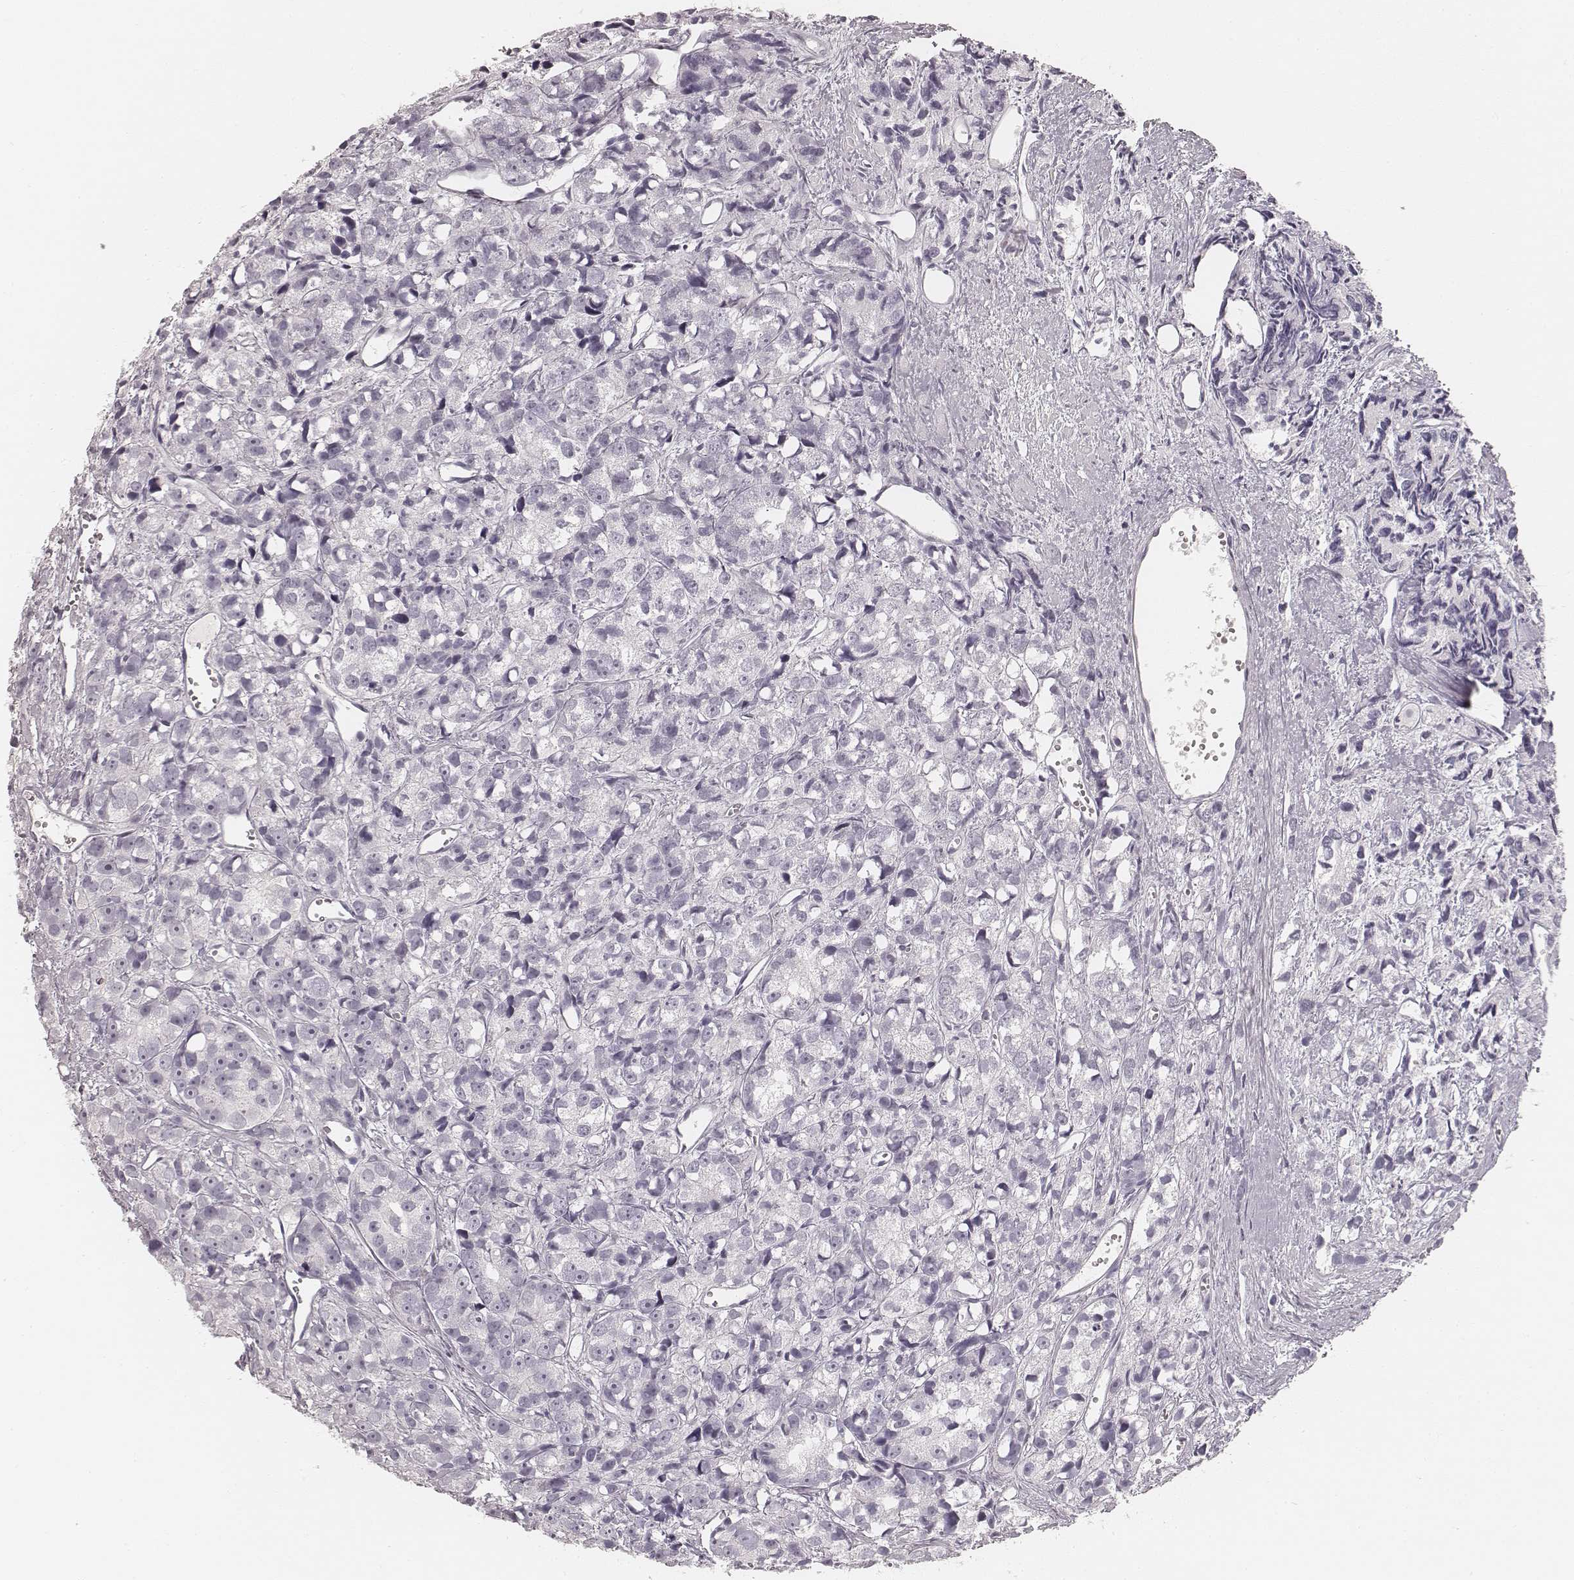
{"staining": {"intensity": "negative", "quantity": "none", "location": "none"}, "tissue": "prostate cancer", "cell_type": "Tumor cells", "image_type": "cancer", "snomed": [{"axis": "morphology", "description": "Adenocarcinoma, High grade"}, {"axis": "topography", "description": "Prostate"}], "caption": "Prostate cancer (adenocarcinoma (high-grade)) was stained to show a protein in brown. There is no significant positivity in tumor cells.", "gene": "HNF4G", "patient": {"sex": "male", "age": 77}}